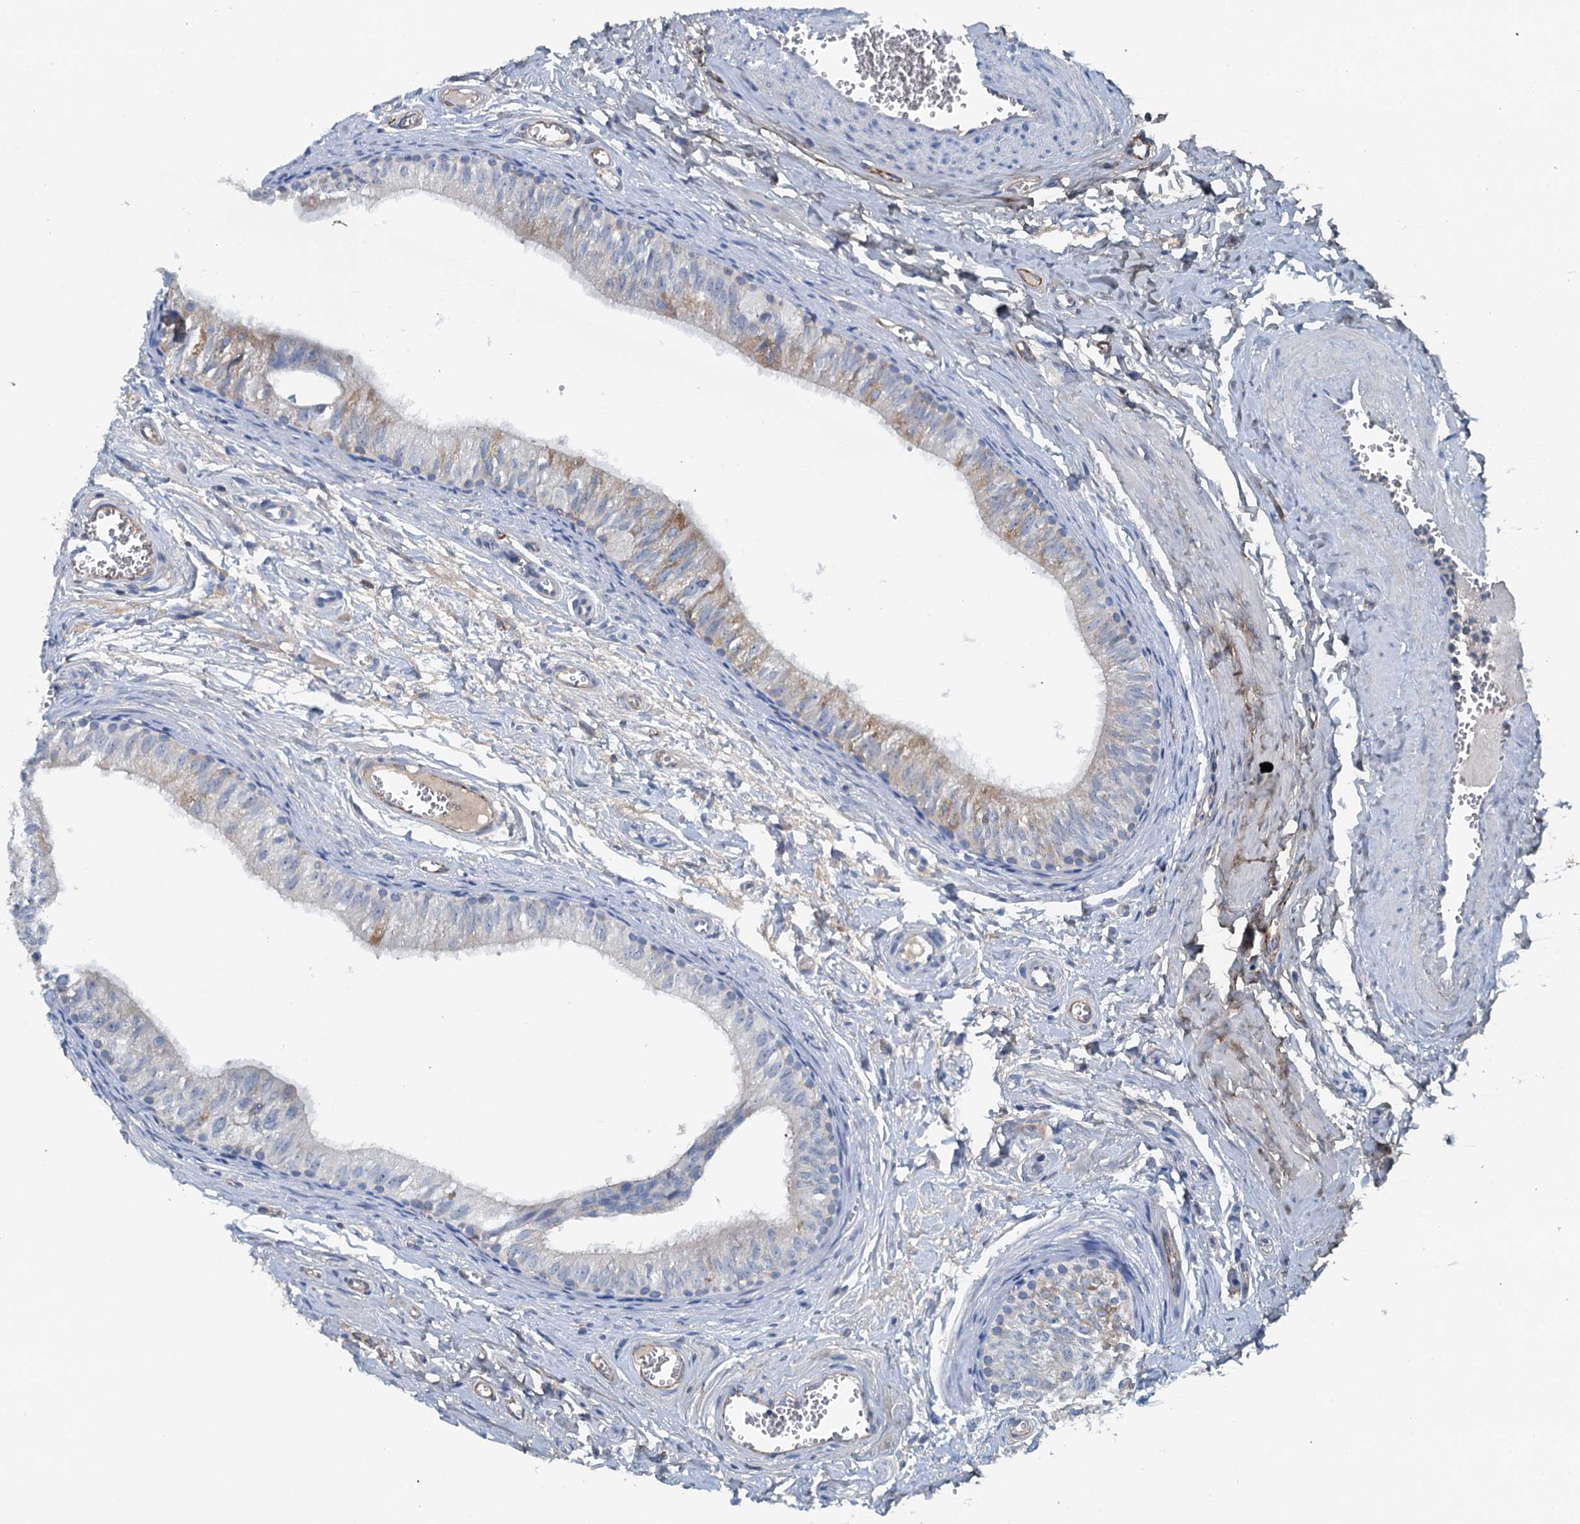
{"staining": {"intensity": "moderate", "quantity": "25%-75%", "location": "cytoplasmic/membranous"}, "tissue": "epididymis", "cell_type": "Glandular cells", "image_type": "normal", "snomed": [{"axis": "morphology", "description": "Normal tissue, NOS"}, {"axis": "topography", "description": "Epididymis"}], "caption": "The micrograph displays staining of normal epididymis, revealing moderate cytoplasmic/membranous protein expression (brown color) within glandular cells. Nuclei are stained in blue.", "gene": "THAP10", "patient": {"sex": "male", "age": 42}}